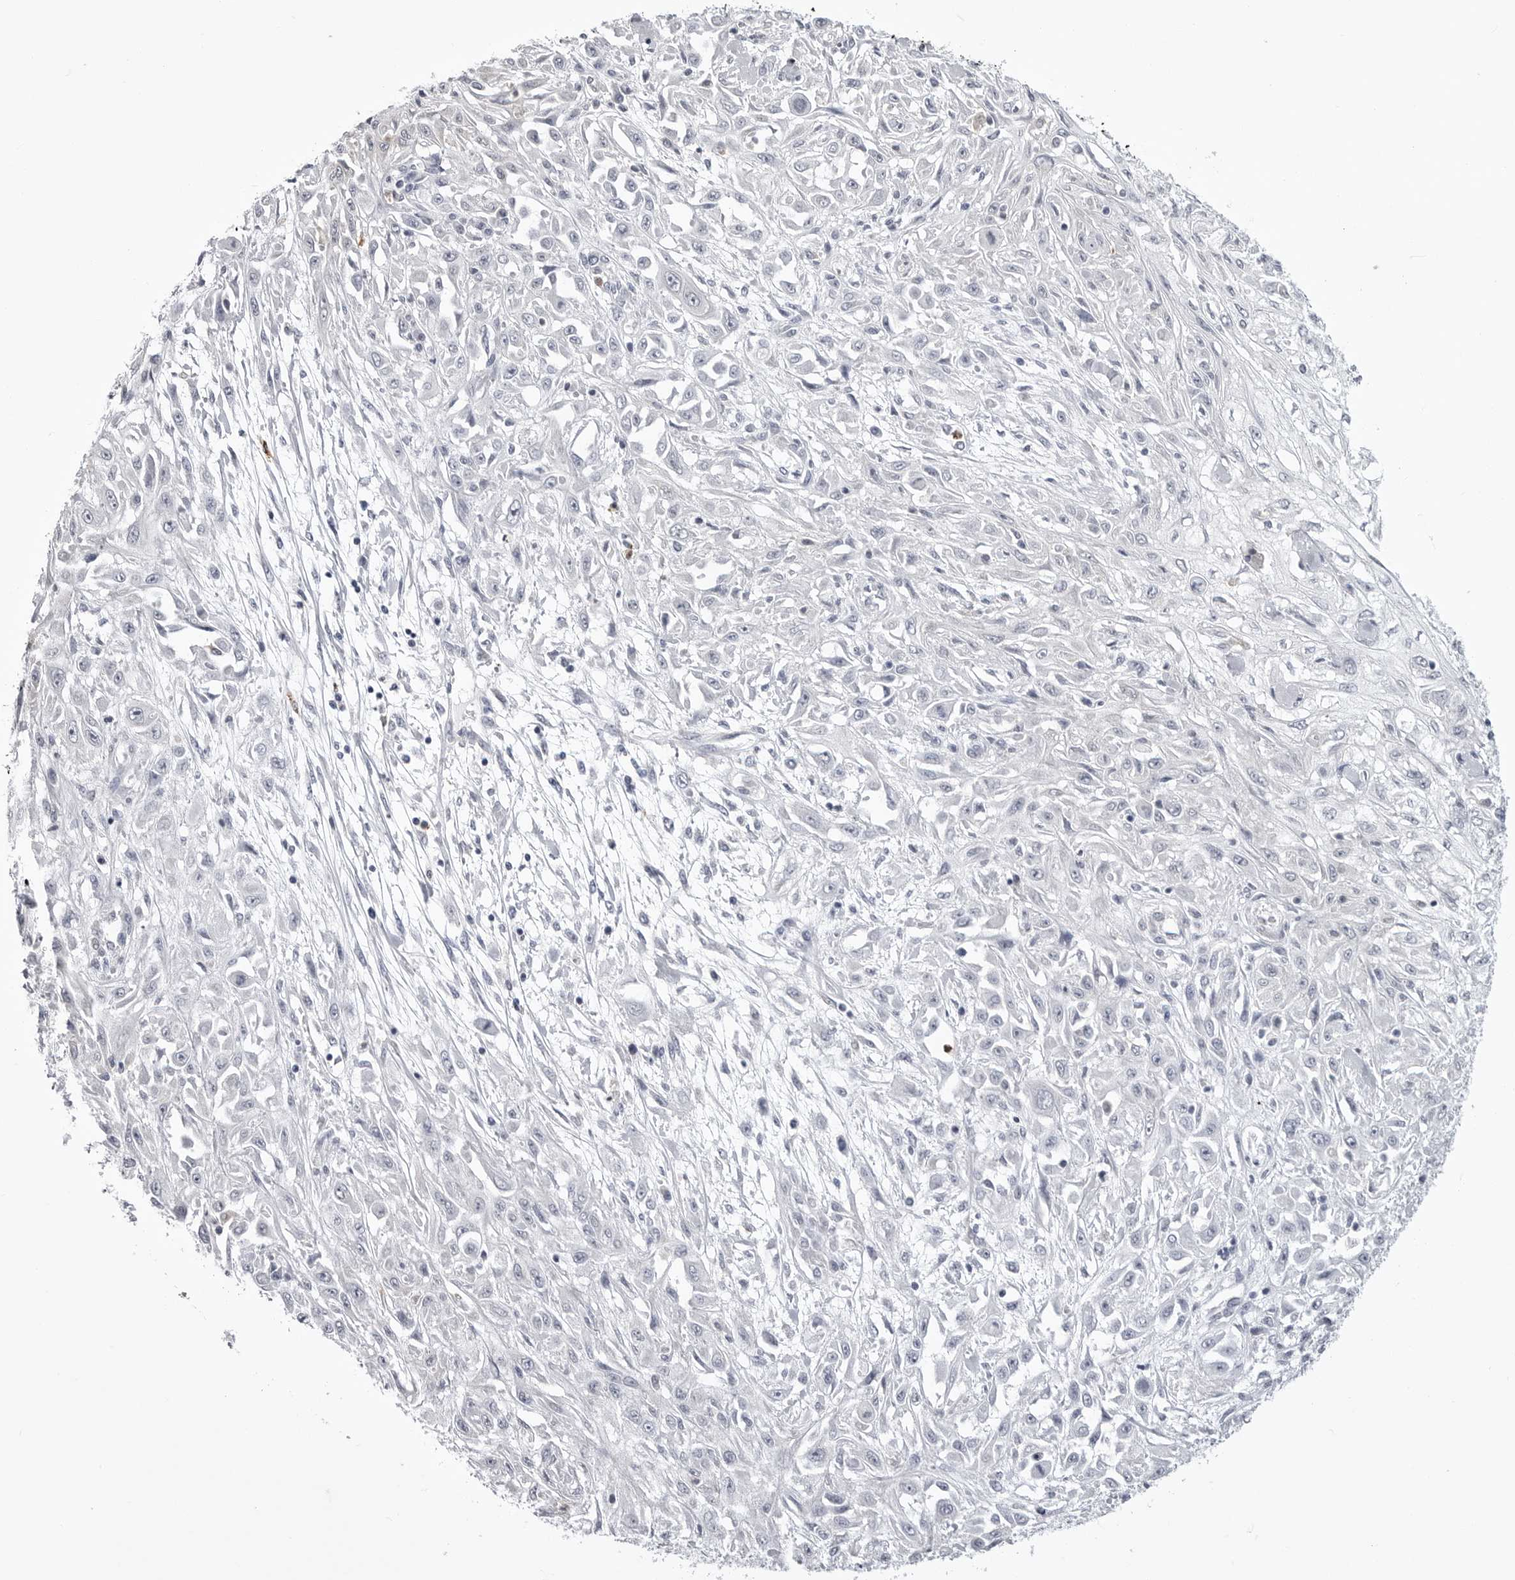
{"staining": {"intensity": "negative", "quantity": "none", "location": "none"}, "tissue": "skin cancer", "cell_type": "Tumor cells", "image_type": "cancer", "snomed": [{"axis": "morphology", "description": "Squamous cell carcinoma, NOS"}, {"axis": "morphology", "description": "Squamous cell carcinoma, metastatic, NOS"}, {"axis": "topography", "description": "Skin"}, {"axis": "topography", "description": "Lymph node"}], "caption": "A micrograph of metastatic squamous cell carcinoma (skin) stained for a protein reveals no brown staining in tumor cells.", "gene": "STAP2", "patient": {"sex": "male", "age": 75}}